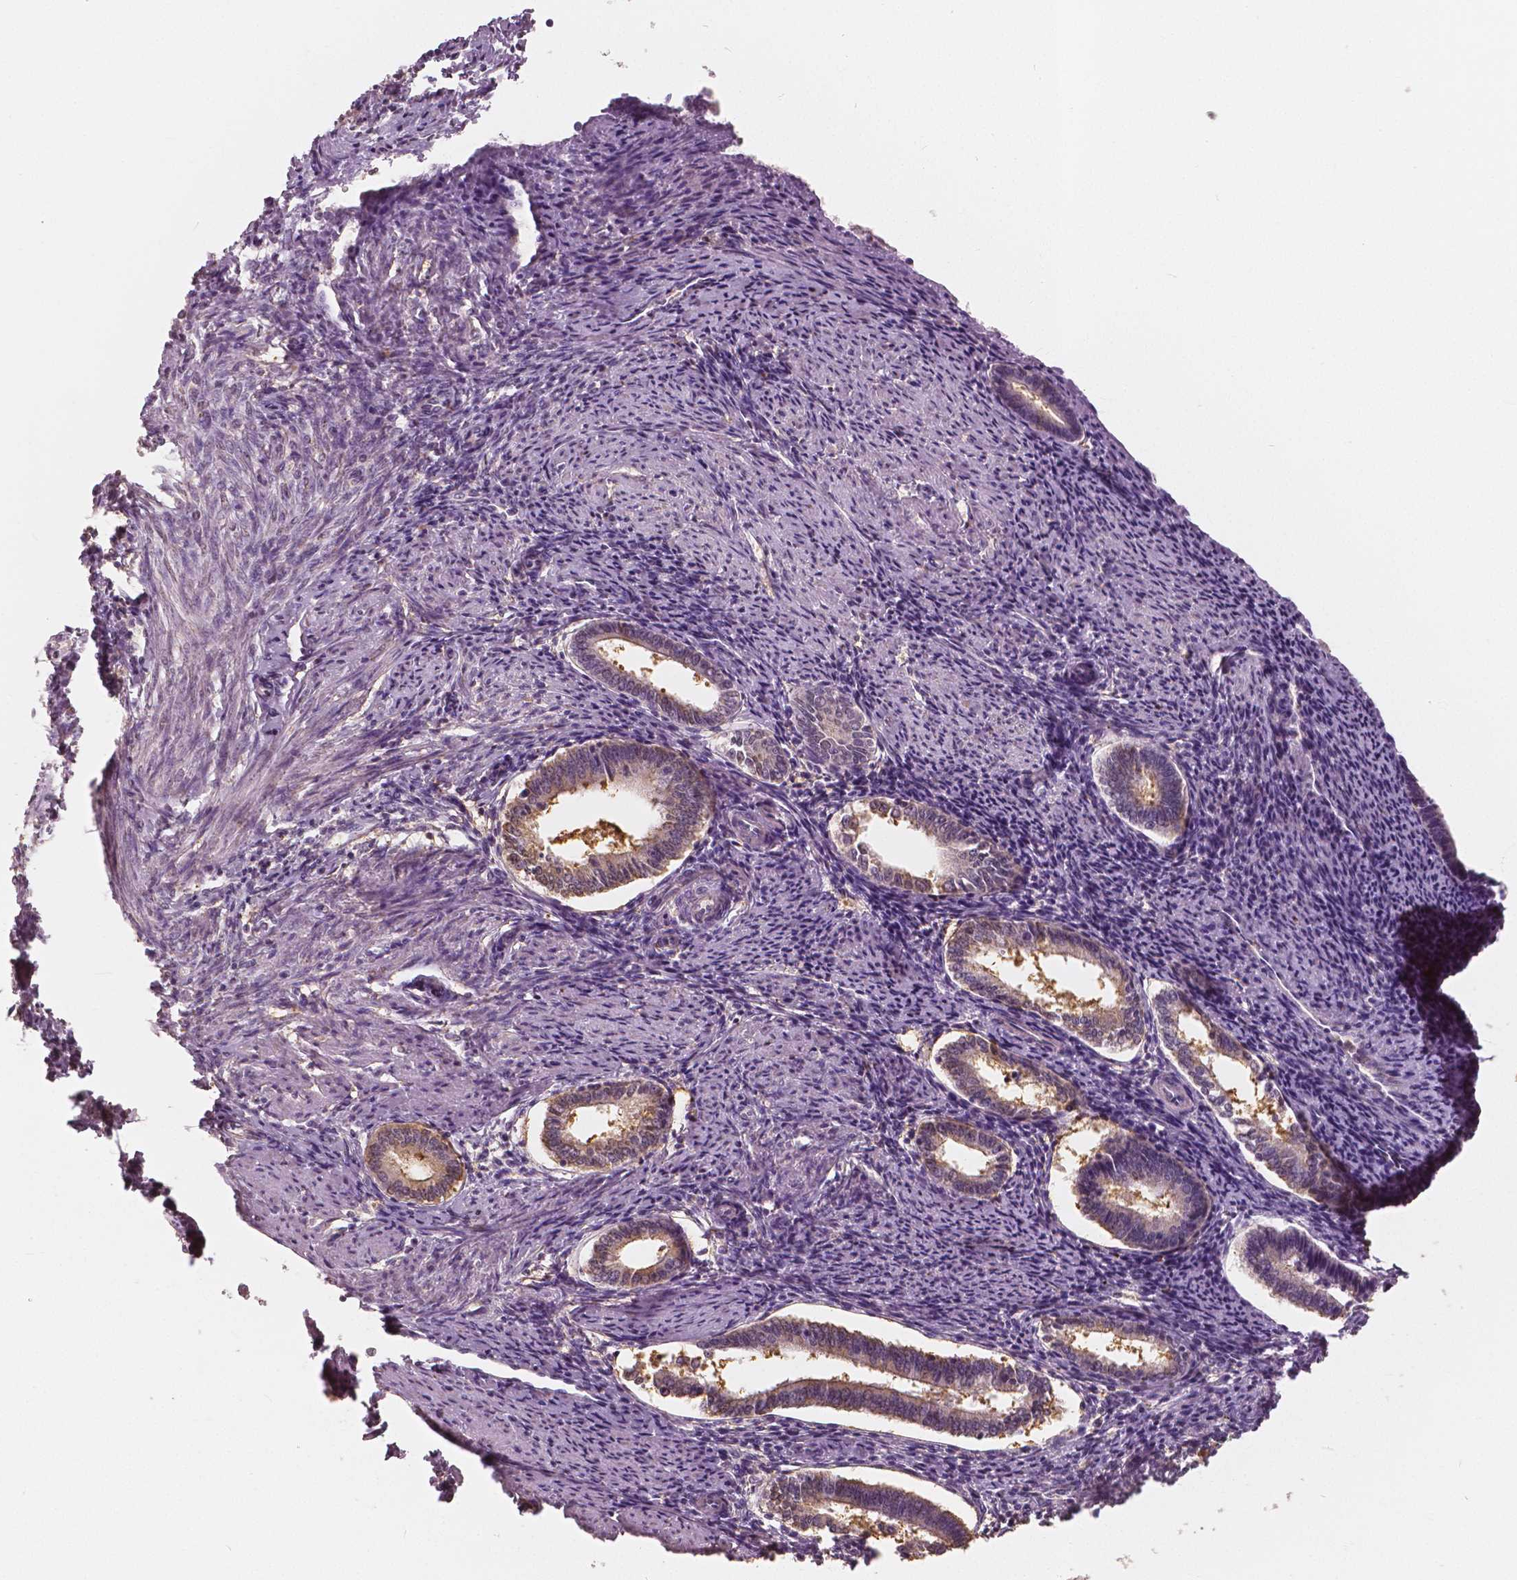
{"staining": {"intensity": "negative", "quantity": "none", "location": "none"}, "tissue": "endometrium", "cell_type": "Cells in endometrial stroma", "image_type": "normal", "snomed": [{"axis": "morphology", "description": "Normal tissue, NOS"}, {"axis": "topography", "description": "Endometrium"}], "caption": "Cells in endometrial stroma show no significant expression in normal endometrium. The staining was performed using DAB (3,3'-diaminobenzidine) to visualize the protein expression in brown, while the nuclei were stained in blue with hematoxylin (Magnification: 20x).", "gene": "SAT2", "patient": {"sex": "female", "age": 41}}